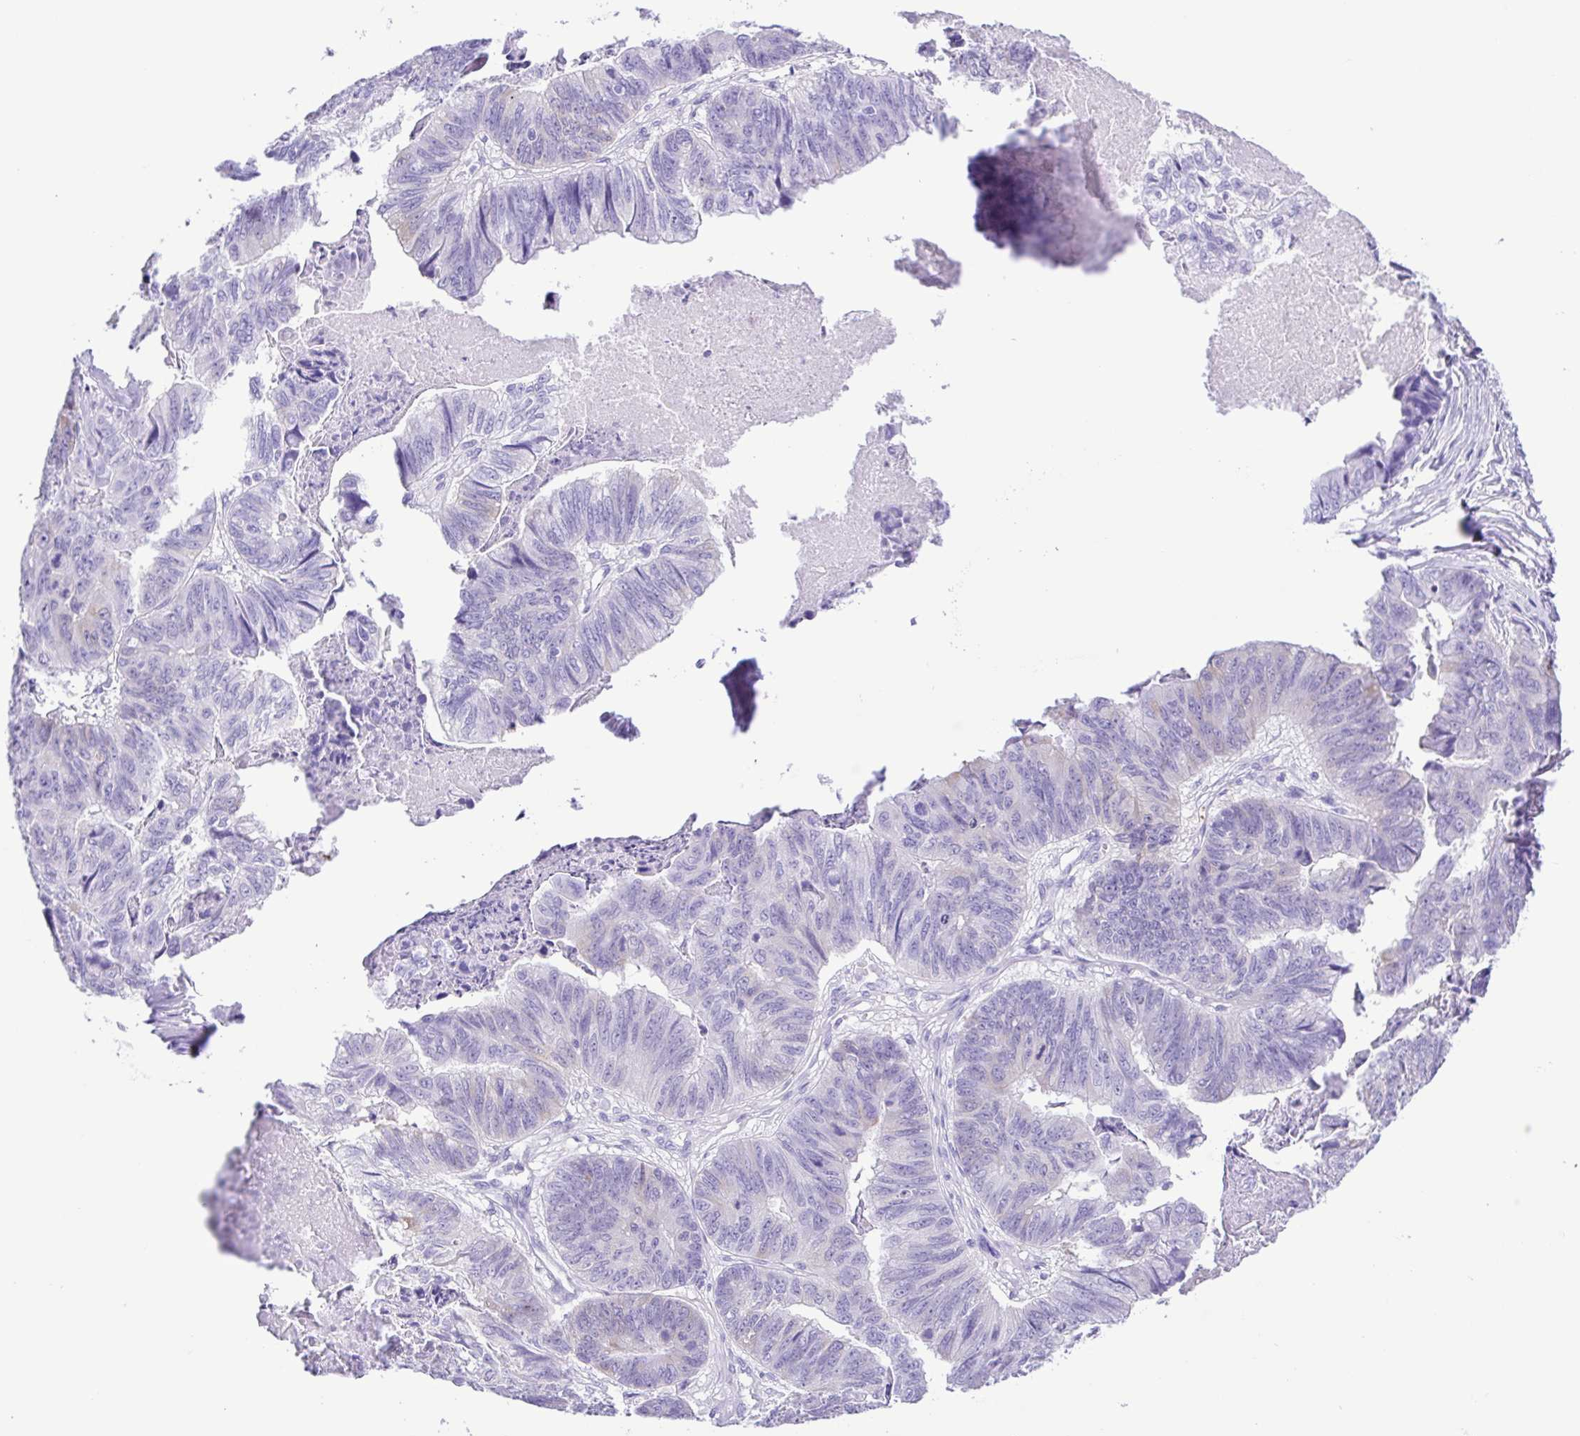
{"staining": {"intensity": "negative", "quantity": "none", "location": "none"}, "tissue": "stomach cancer", "cell_type": "Tumor cells", "image_type": "cancer", "snomed": [{"axis": "morphology", "description": "Adenocarcinoma, NOS"}, {"axis": "topography", "description": "Stomach, lower"}], "caption": "Stomach cancer (adenocarcinoma) was stained to show a protein in brown. There is no significant positivity in tumor cells.", "gene": "ERP27", "patient": {"sex": "male", "age": 77}}